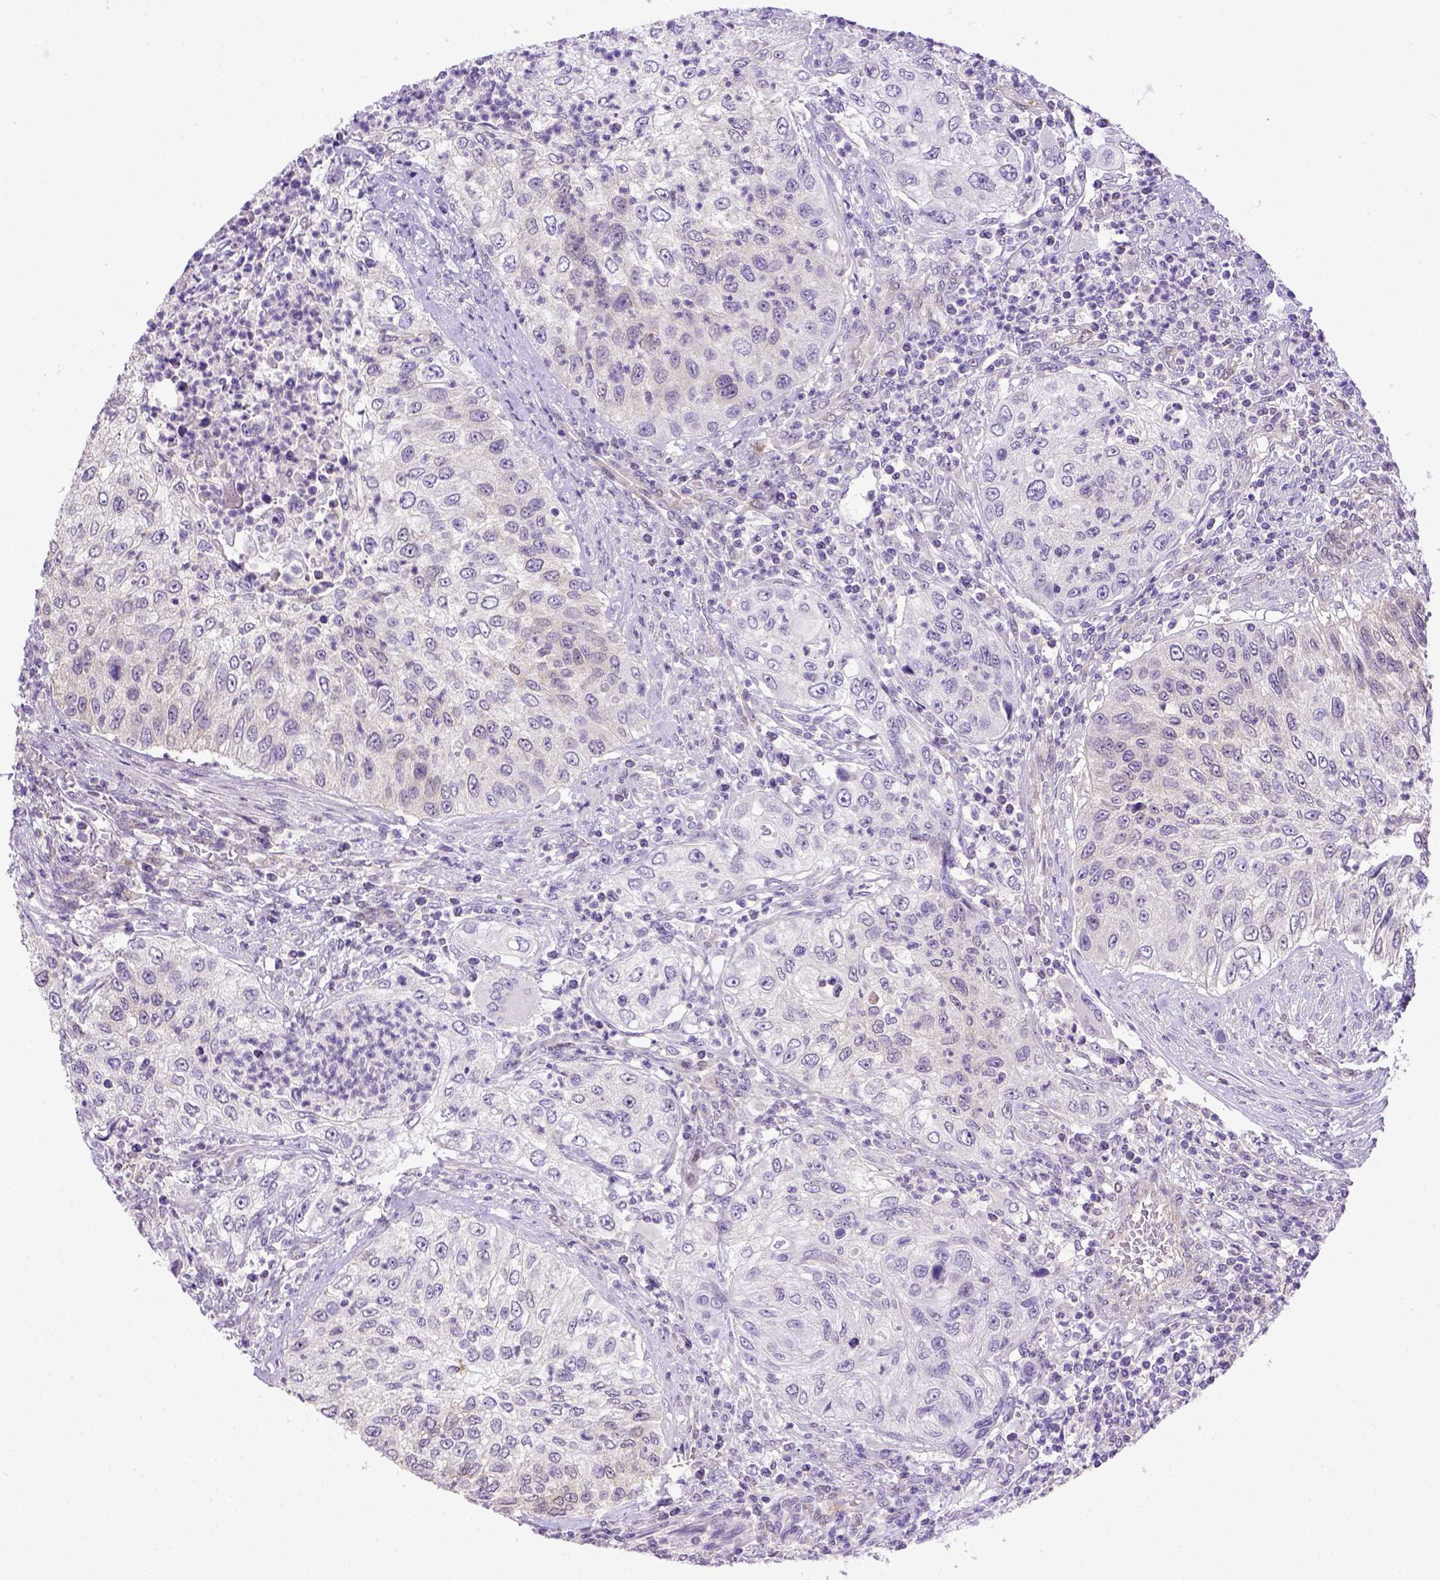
{"staining": {"intensity": "negative", "quantity": "none", "location": "none"}, "tissue": "urothelial cancer", "cell_type": "Tumor cells", "image_type": "cancer", "snomed": [{"axis": "morphology", "description": "Urothelial carcinoma, High grade"}, {"axis": "topography", "description": "Urinary bladder"}], "caption": "High-grade urothelial carcinoma was stained to show a protein in brown. There is no significant expression in tumor cells.", "gene": "BTN1A1", "patient": {"sex": "female", "age": 60}}